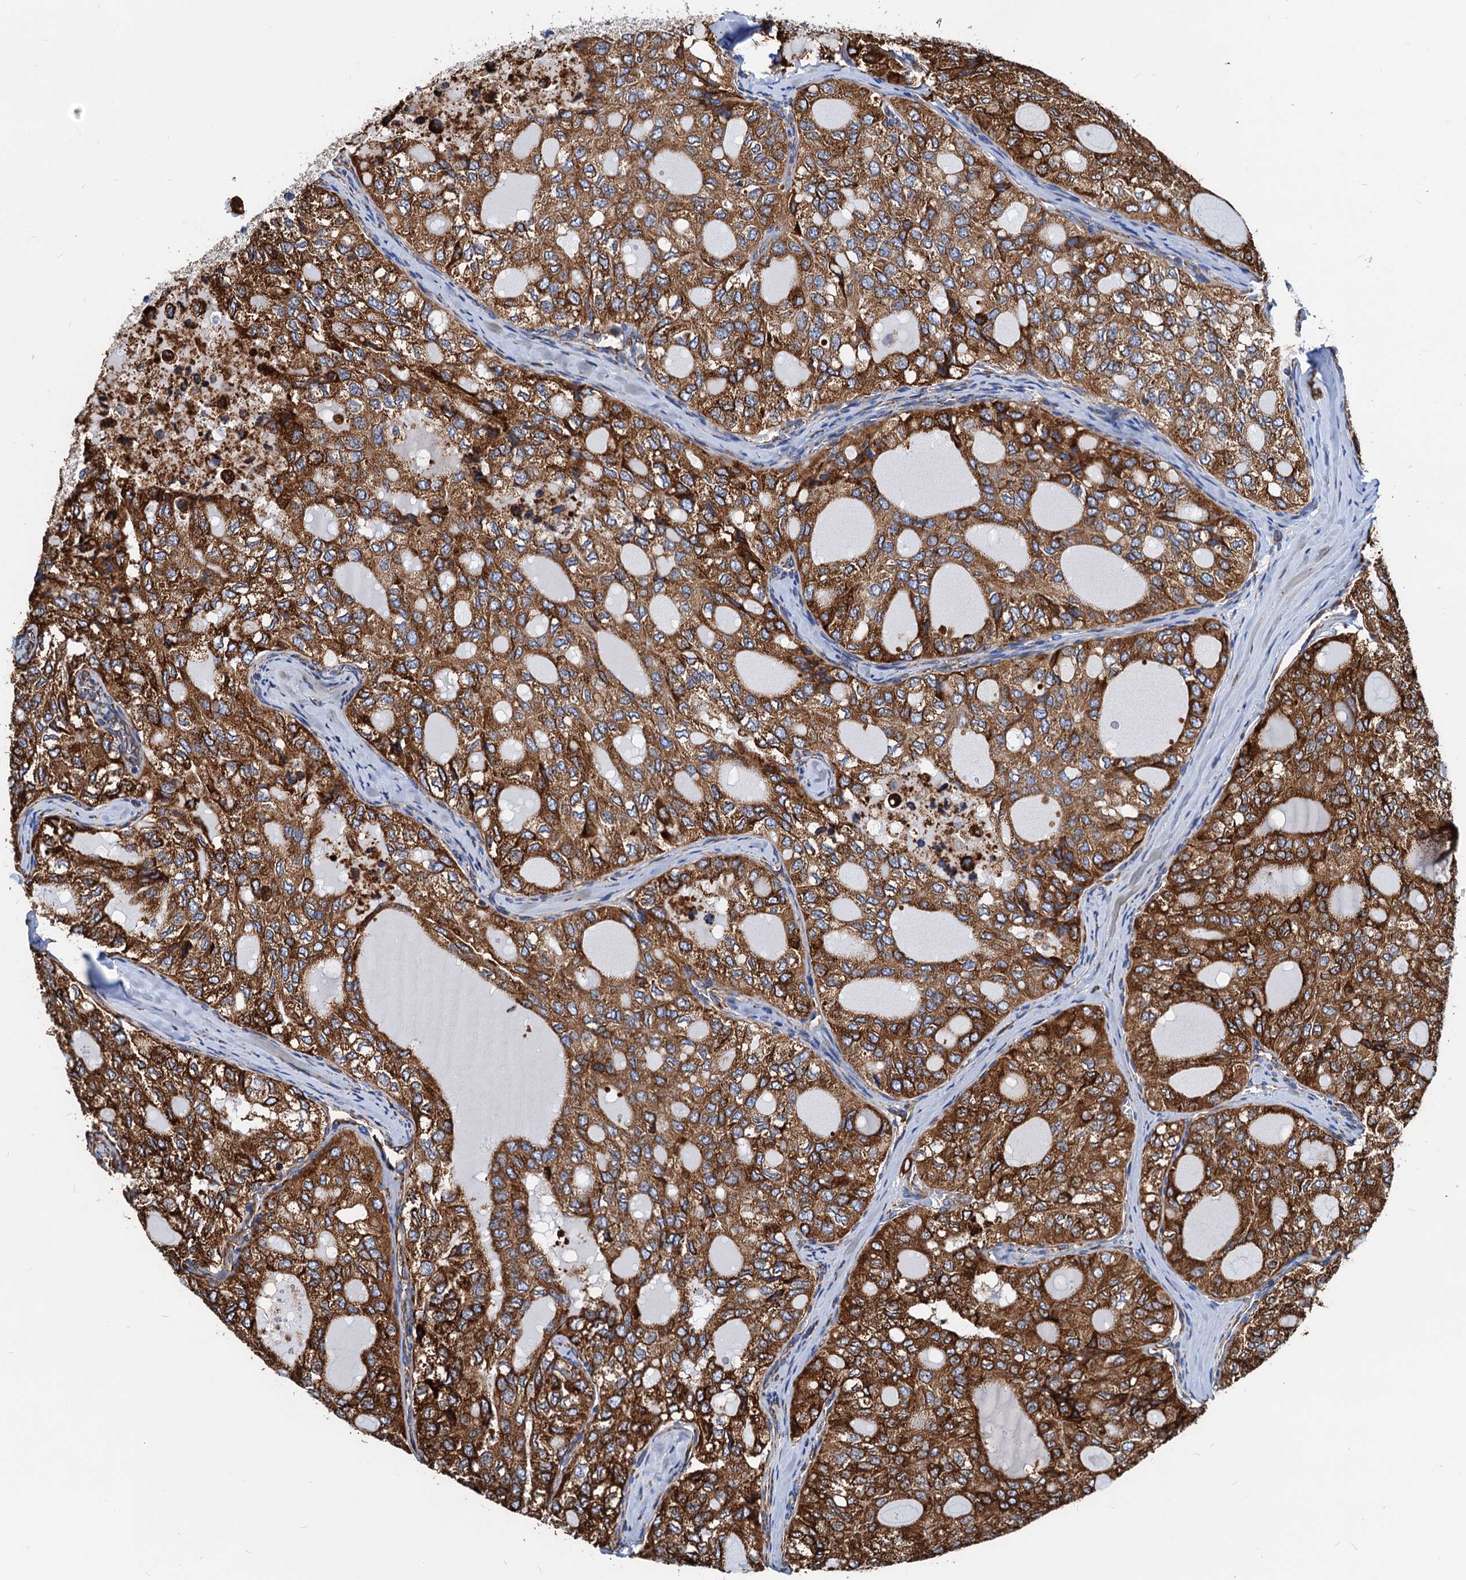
{"staining": {"intensity": "strong", "quantity": ">75%", "location": "cytoplasmic/membranous"}, "tissue": "thyroid cancer", "cell_type": "Tumor cells", "image_type": "cancer", "snomed": [{"axis": "morphology", "description": "Follicular adenoma carcinoma, NOS"}, {"axis": "topography", "description": "Thyroid gland"}], "caption": "Thyroid follicular adenoma carcinoma tissue displays strong cytoplasmic/membranous positivity in about >75% of tumor cells, visualized by immunohistochemistry.", "gene": "HSPA5", "patient": {"sex": "male", "age": 75}}